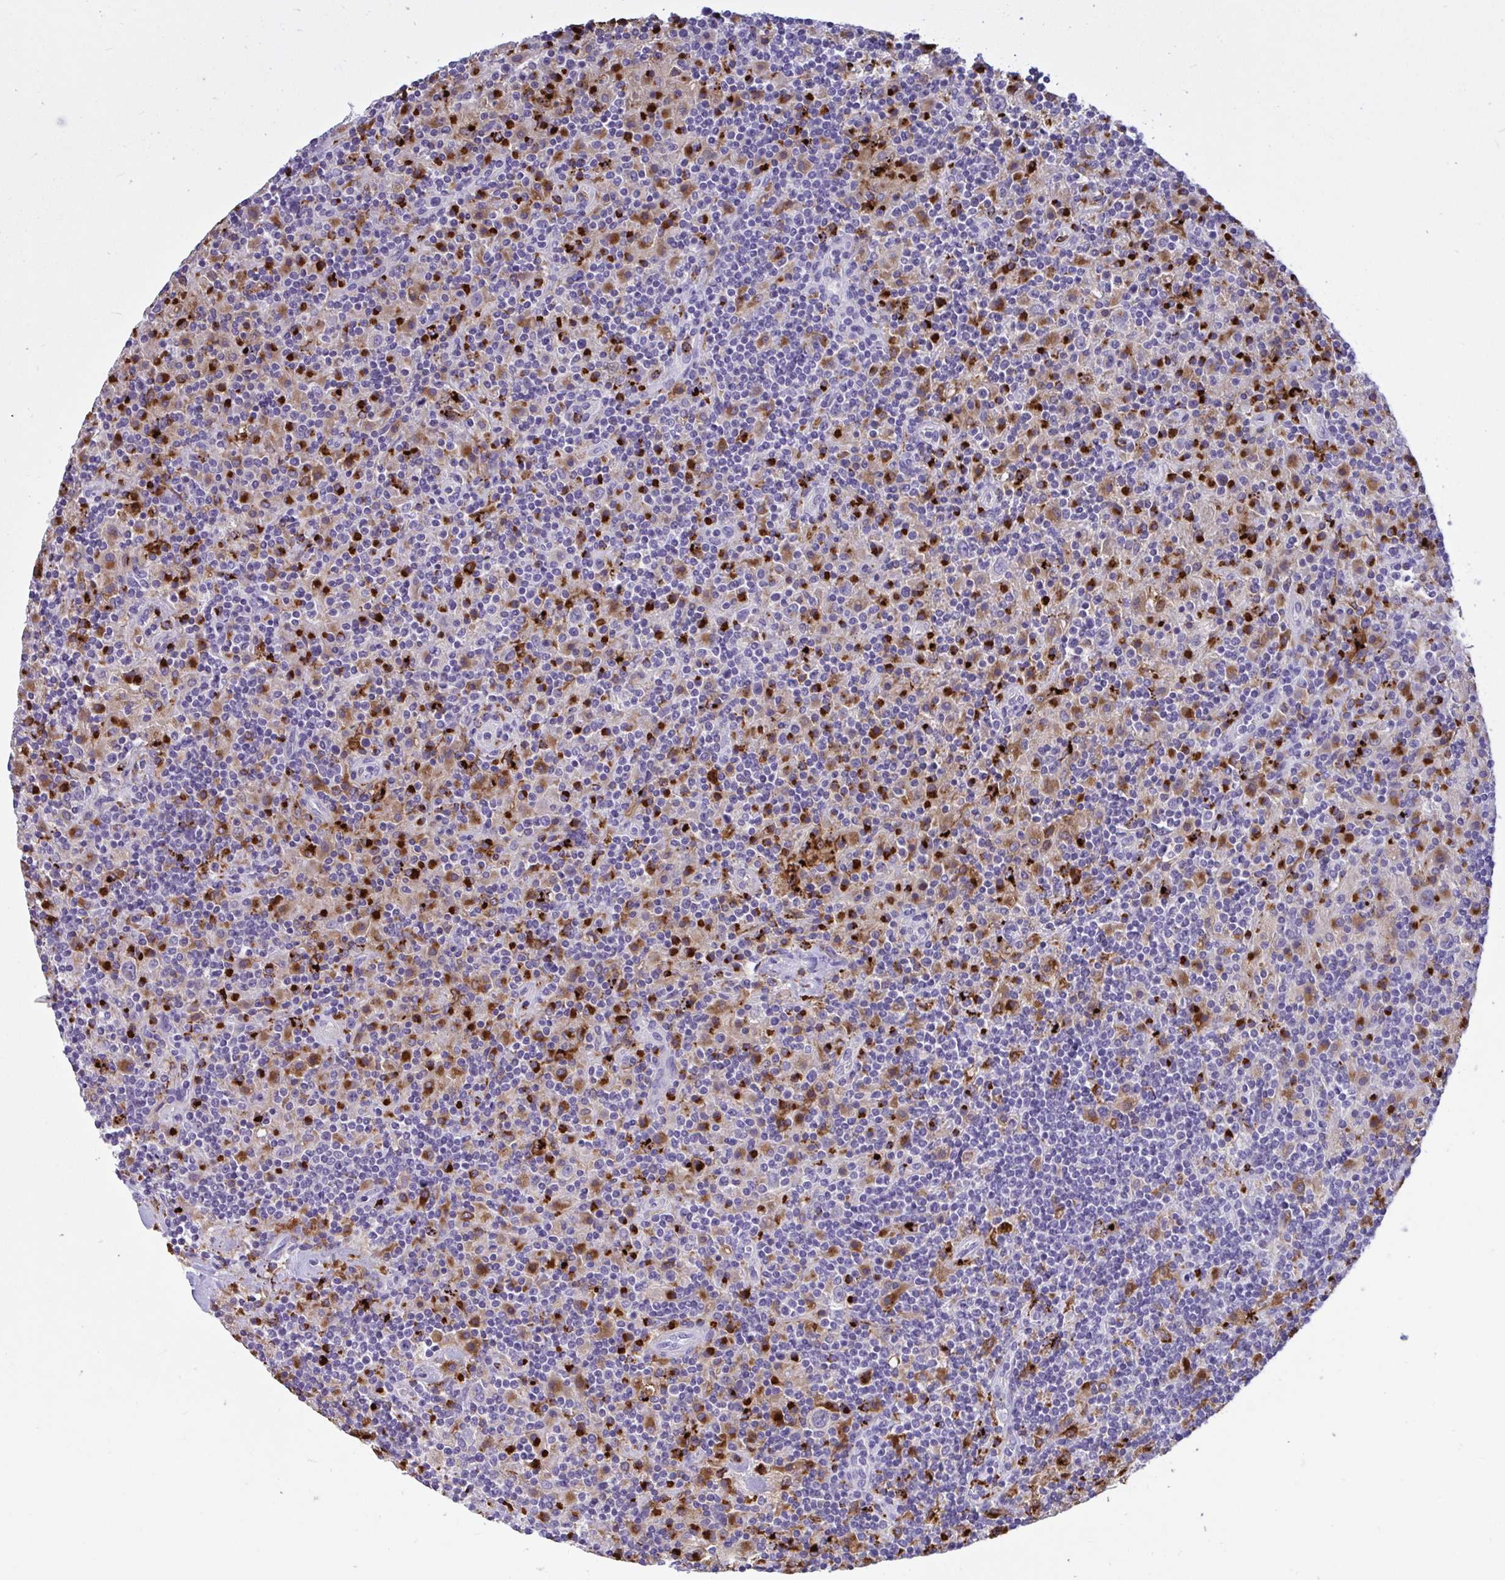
{"staining": {"intensity": "negative", "quantity": "none", "location": "none"}, "tissue": "lymphoma", "cell_type": "Tumor cells", "image_type": "cancer", "snomed": [{"axis": "morphology", "description": "Hodgkin's disease, NOS"}, {"axis": "topography", "description": "Lymph node"}], "caption": "A high-resolution micrograph shows IHC staining of lymphoma, which reveals no significant expression in tumor cells.", "gene": "CPVL", "patient": {"sex": "male", "age": 70}}